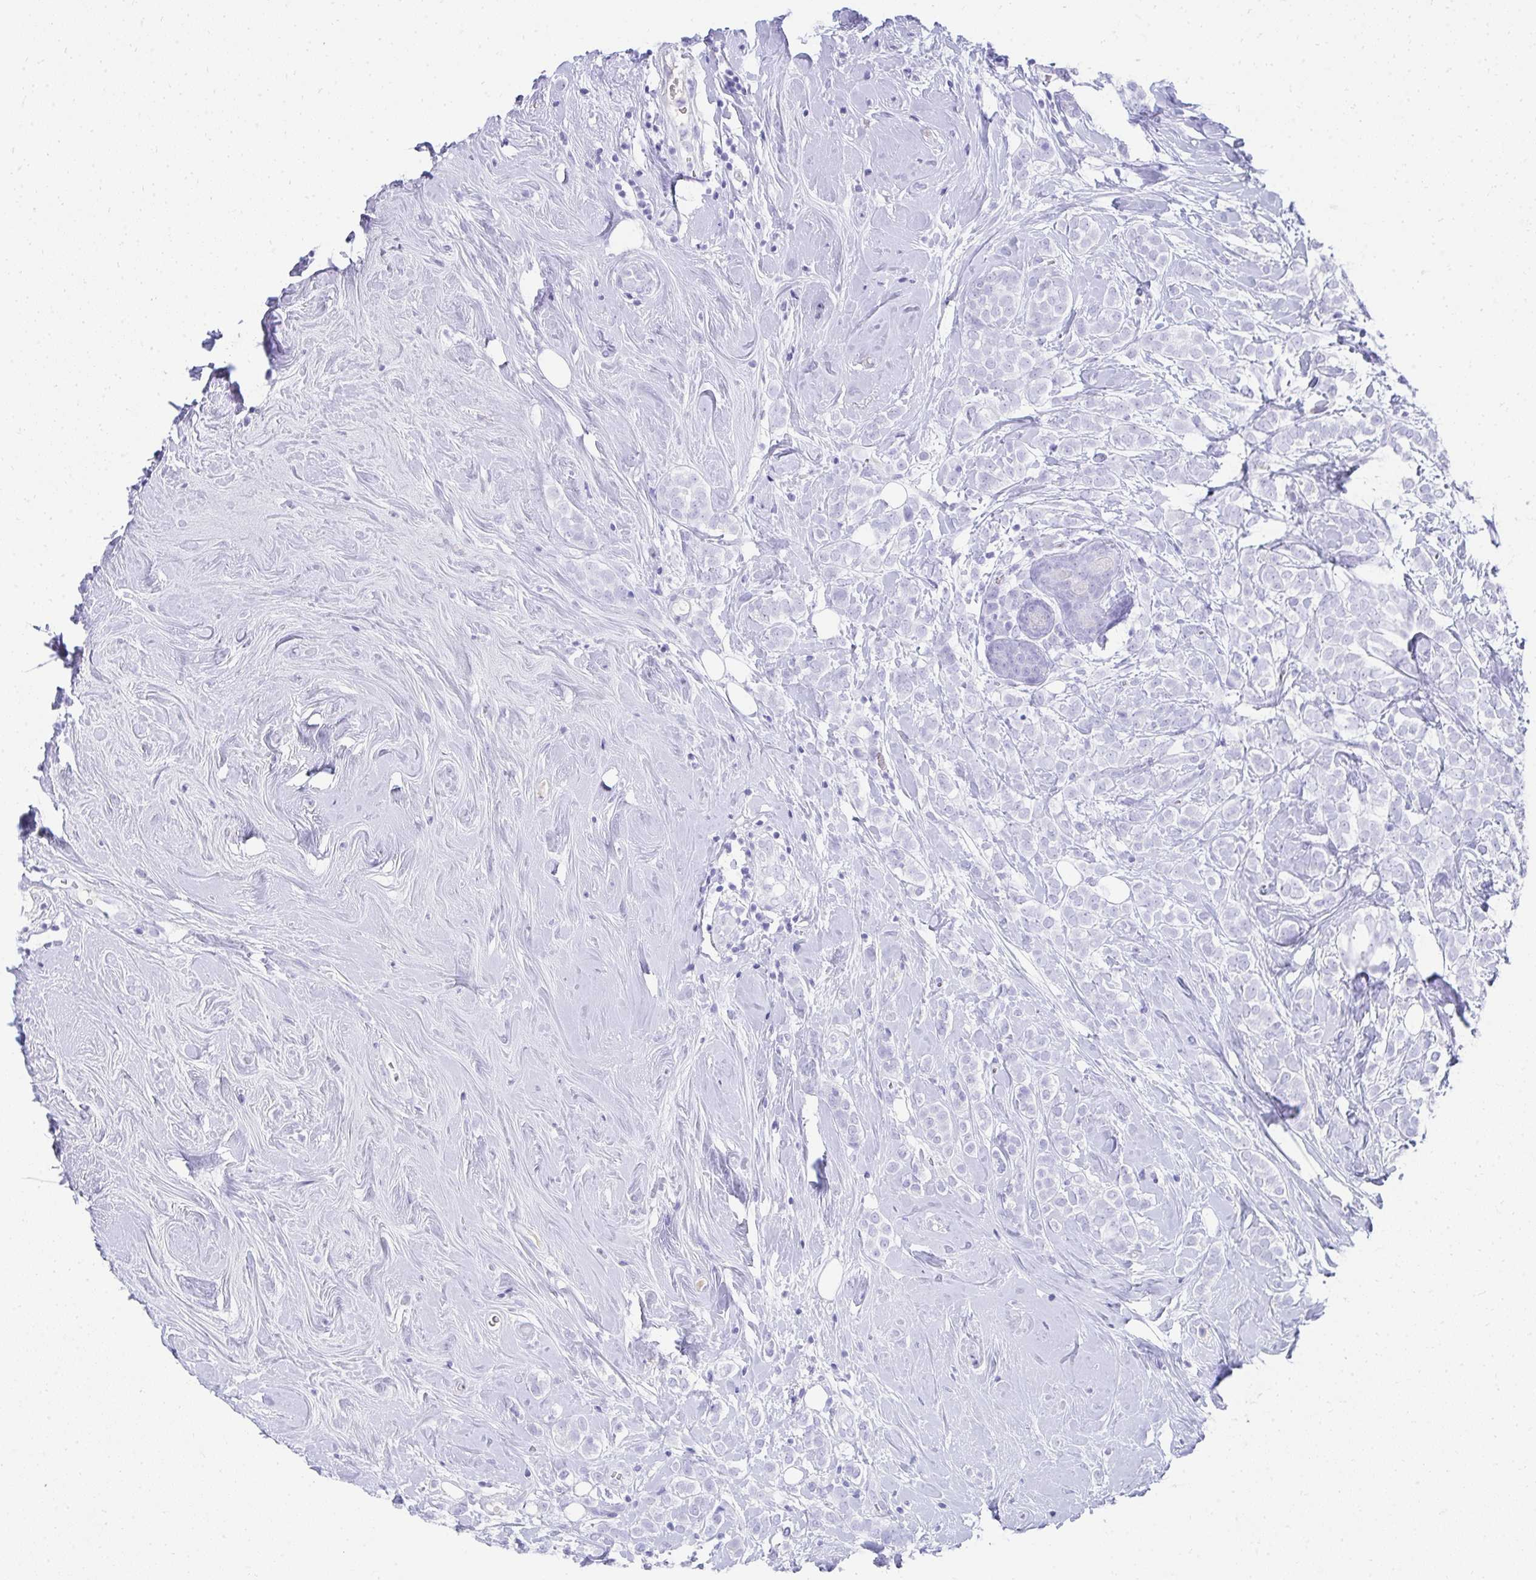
{"staining": {"intensity": "negative", "quantity": "none", "location": "none"}, "tissue": "breast cancer", "cell_type": "Tumor cells", "image_type": "cancer", "snomed": [{"axis": "morphology", "description": "Lobular carcinoma"}, {"axis": "topography", "description": "Breast"}], "caption": "Tumor cells show no significant protein staining in breast lobular carcinoma. The staining is performed using DAB brown chromogen with nuclei counter-stained in using hematoxylin.", "gene": "TNNT1", "patient": {"sex": "female", "age": 49}}